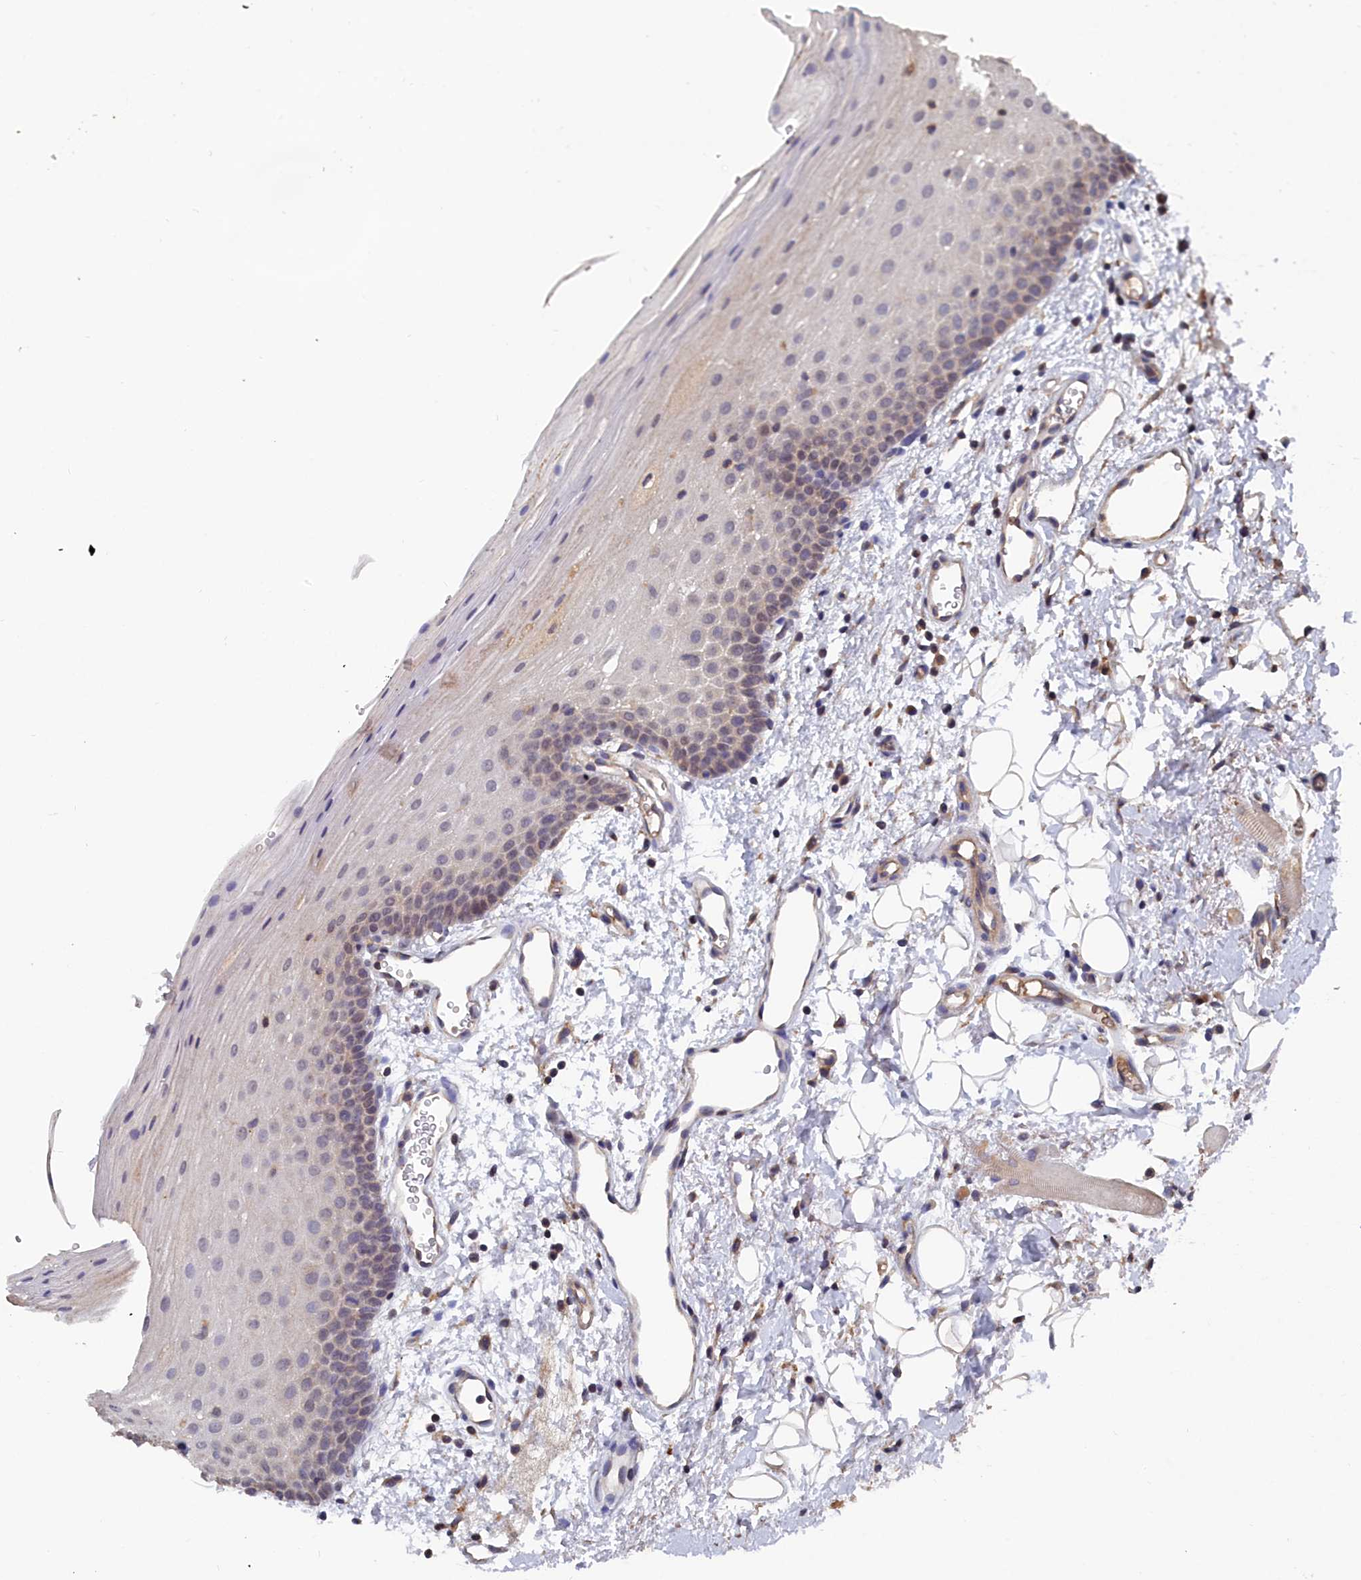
{"staining": {"intensity": "moderate", "quantity": "25%-75%", "location": "cytoplasmic/membranous,nuclear"}, "tissue": "oral mucosa", "cell_type": "Squamous epithelial cells", "image_type": "normal", "snomed": [{"axis": "morphology", "description": "Normal tissue, NOS"}, {"axis": "topography", "description": "Oral tissue"}], "caption": "An immunohistochemistry micrograph of normal tissue is shown. Protein staining in brown shows moderate cytoplasmic/membranous,nuclear positivity in oral mucosa within squamous epithelial cells. (brown staining indicates protein expression, while blue staining denotes nuclei).", "gene": "GFRA2", "patient": {"sex": "male", "age": 68}}